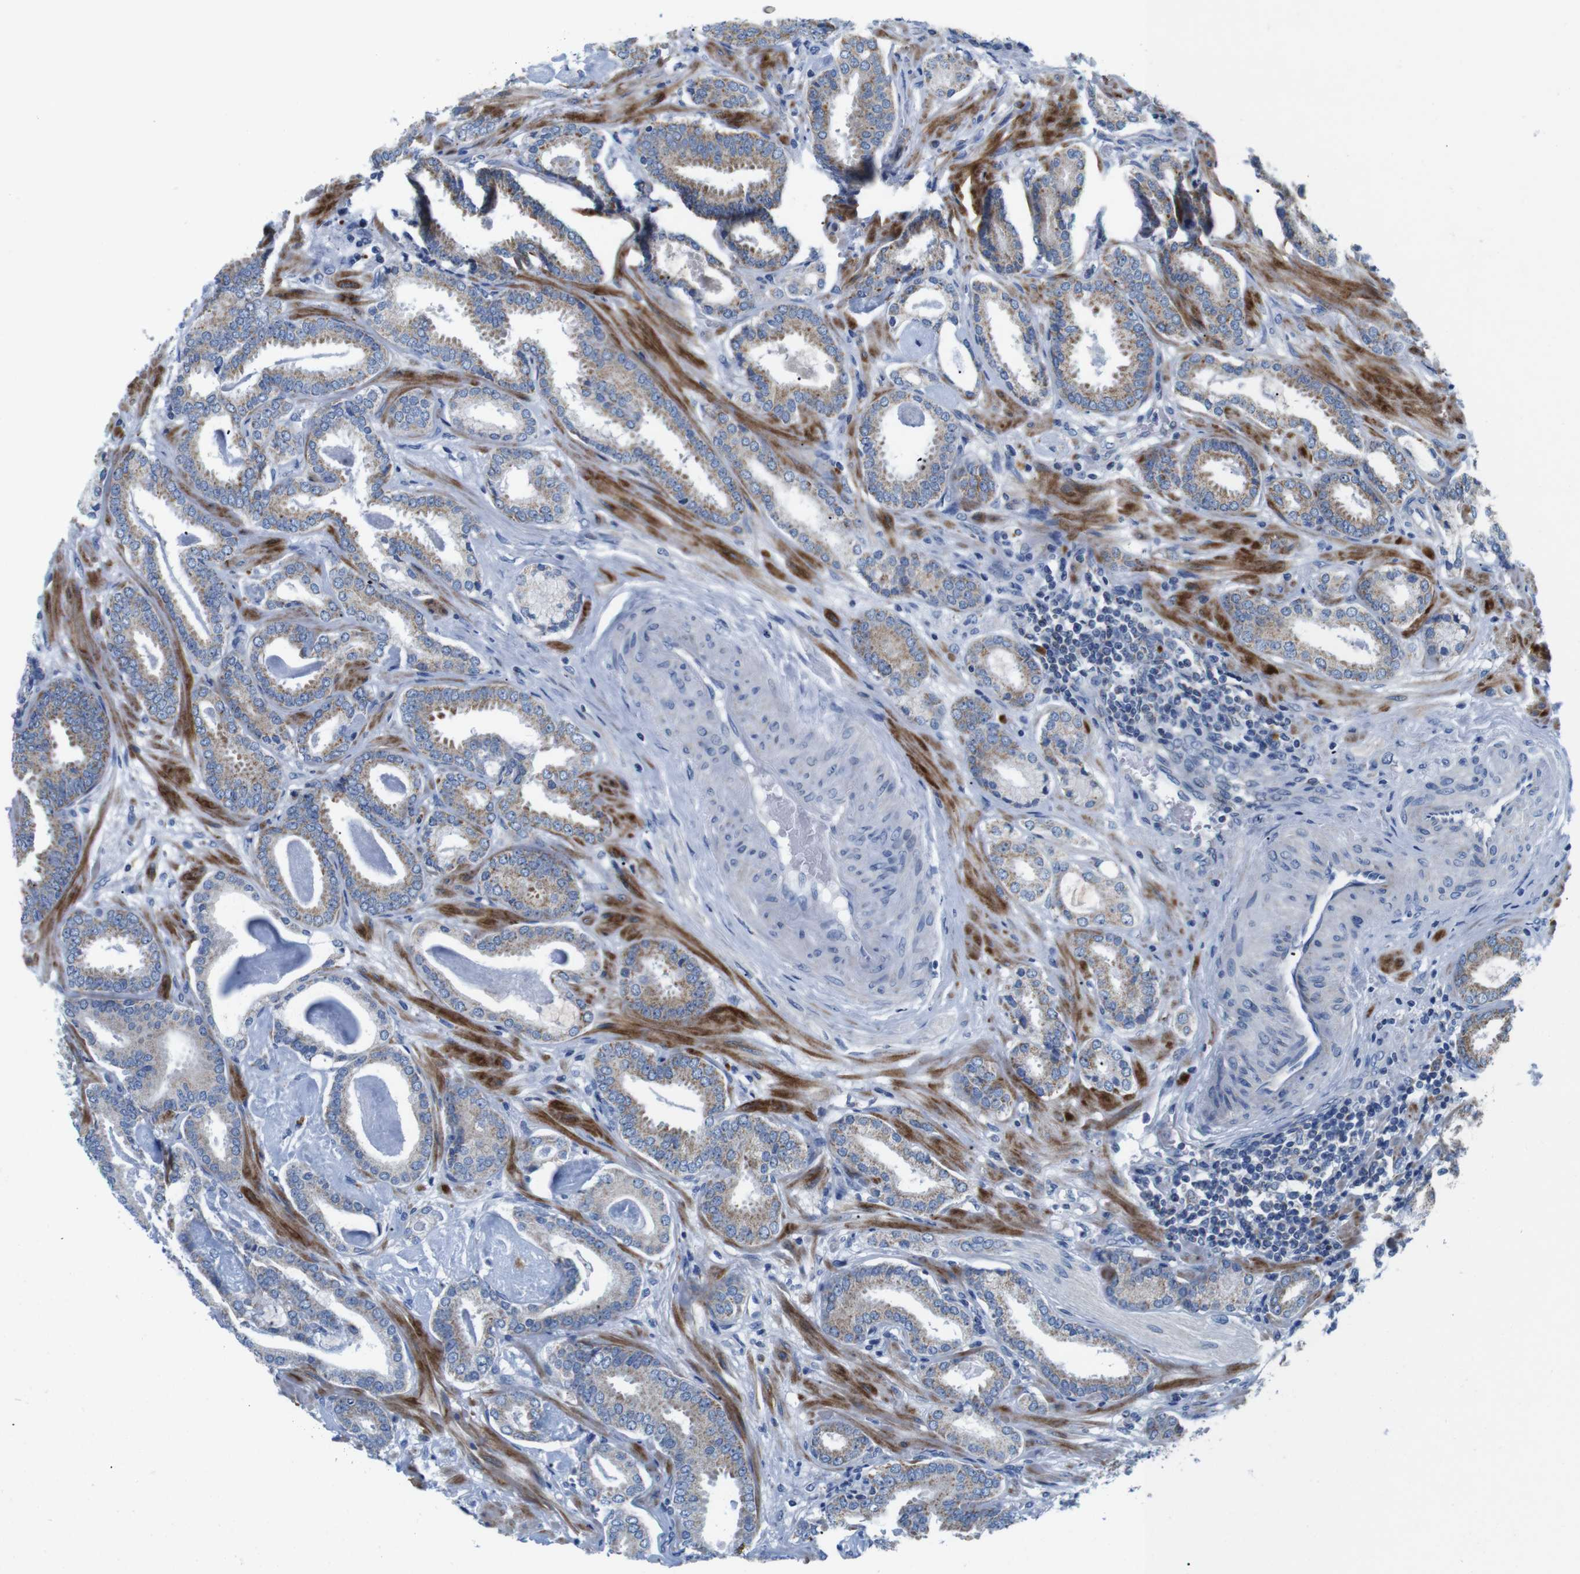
{"staining": {"intensity": "weak", "quantity": "25%-75%", "location": "cytoplasmic/membranous"}, "tissue": "prostate cancer", "cell_type": "Tumor cells", "image_type": "cancer", "snomed": [{"axis": "morphology", "description": "Adenocarcinoma, Low grade"}, {"axis": "topography", "description": "Prostate"}], "caption": "A low amount of weak cytoplasmic/membranous expression is seen in about 25%-75% of tumor cells in prostate cancer tissue.", "gene": "F2RL1", "patient": {"sex": "male", "age": 53}}